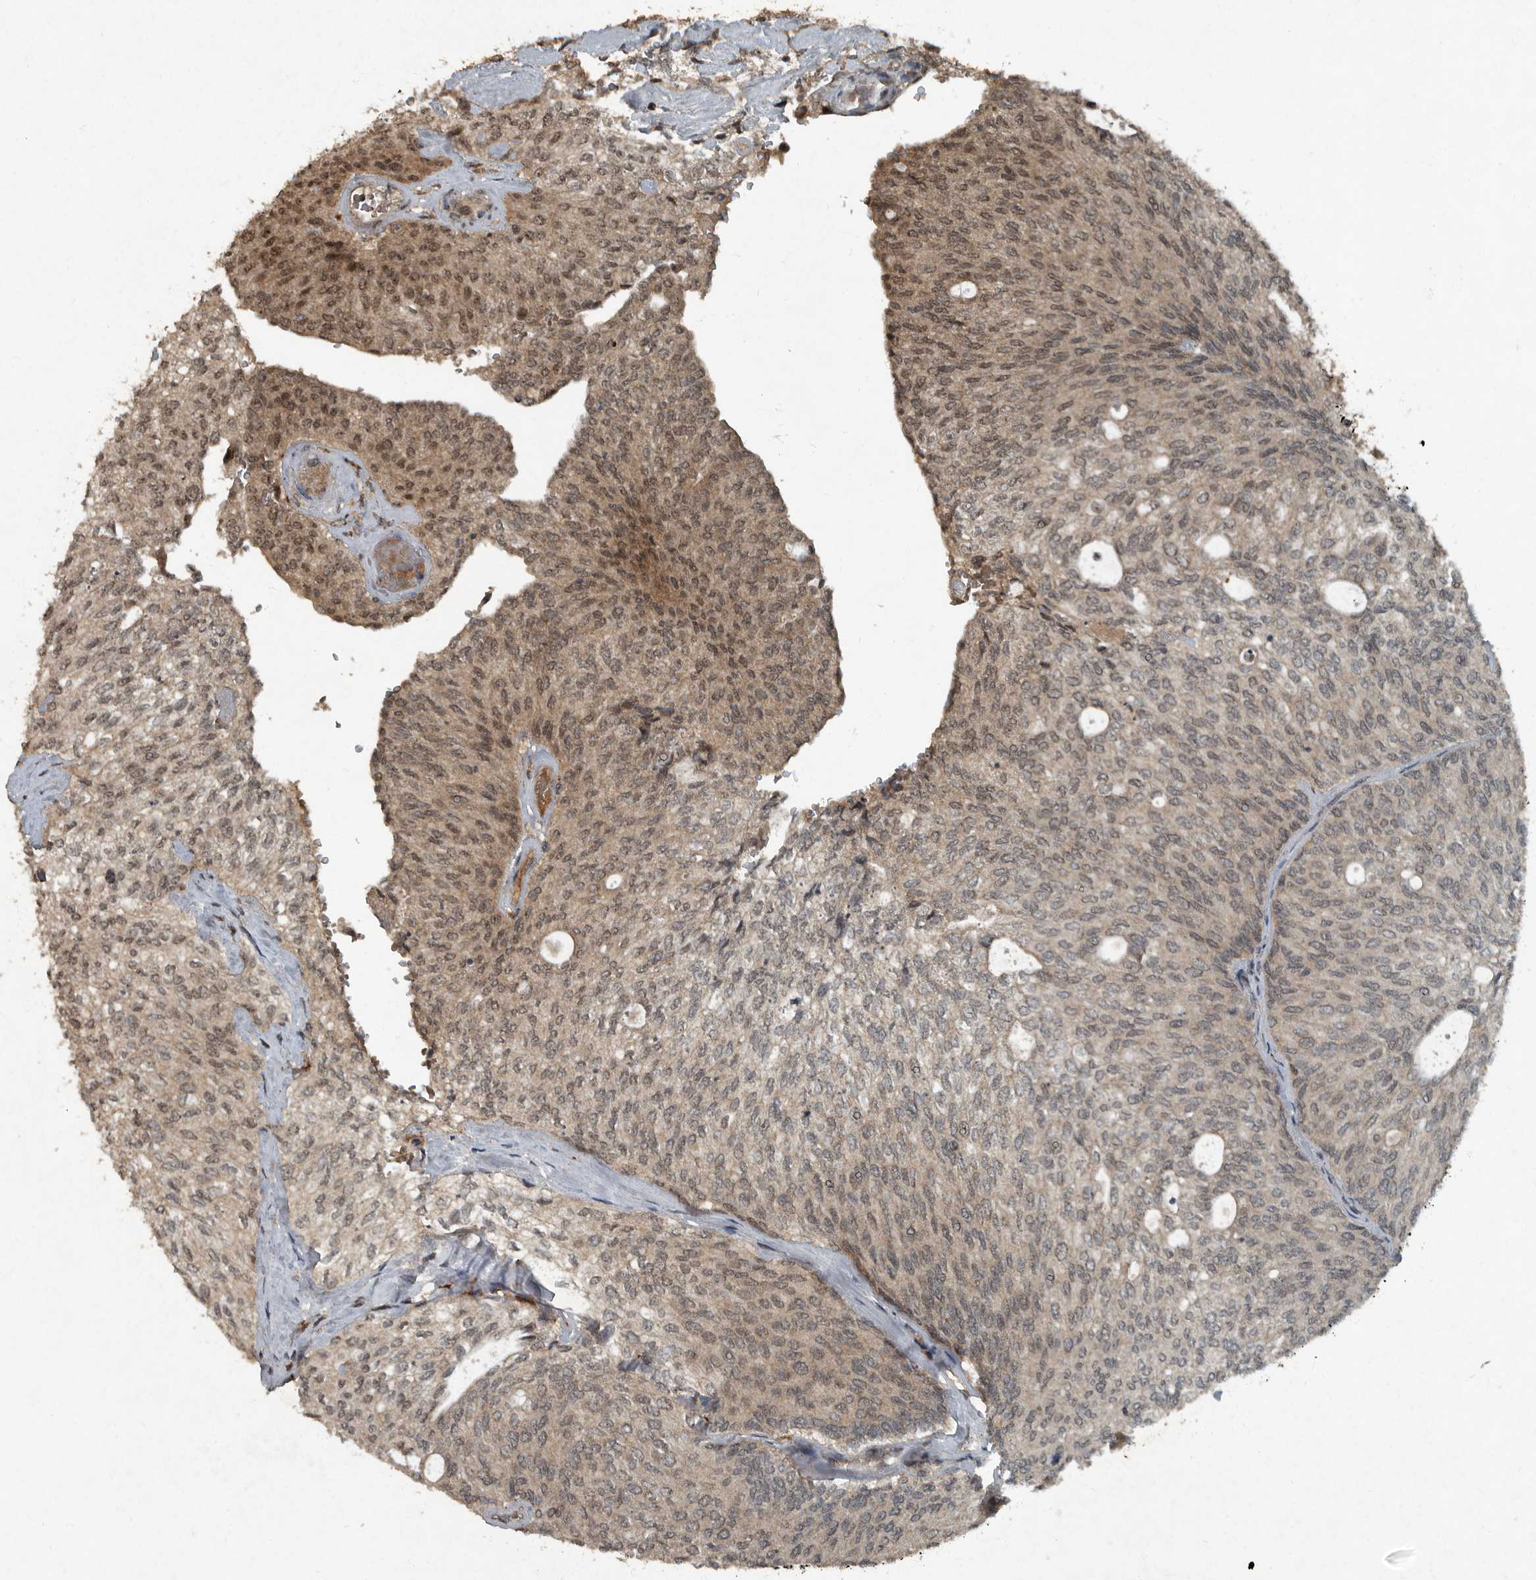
{"staining": {"intensity": "moderate", "quantity": "25%-75%", "location": "cytoplasmic/membranous,nuclear"}, "tissue": "urothelial cancer", "cell_type": "Tumor cells", "image_type": "cancer", "snomed": [{"axis": "morphology", "description": "Urothelial carcinoma, Low grade"}, {"axis": "topography", "description": "Urinary bladder"}], "caption": "Low-grade urothelial carcinoma tissue displays moderate cytoplasmic/membranous and nuclear expression in about 25%-75% of tumor cells, visualized by immunohistochemistry.", "gene": "FOXO1", "patient": {"sex": "female", "age": 79}}